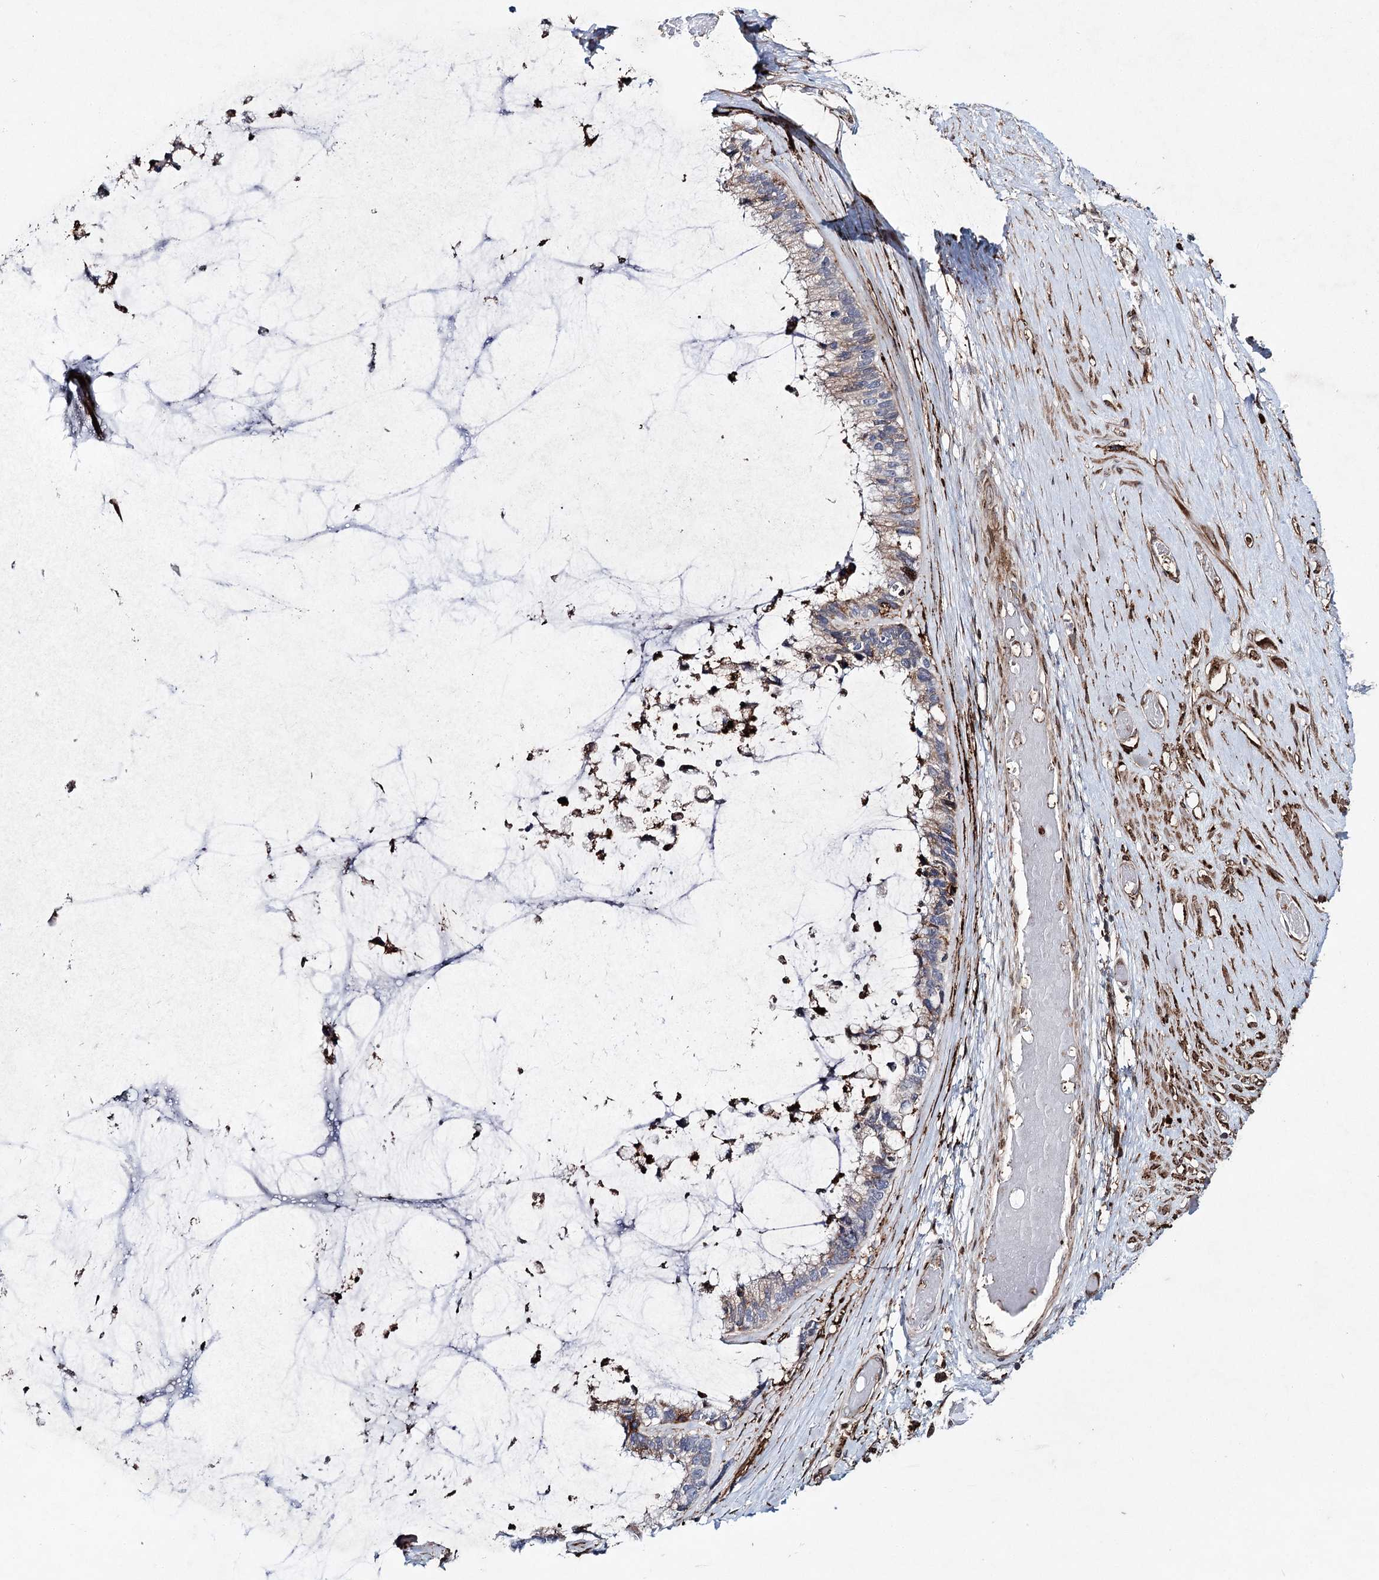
{"staining": {"intensity": "negative", "quantity": "none", "location": "none"}, "tissue": "ovarian cancer", "cell_type": "Tumor cells", "image_type": "cancer", "snomed": [{"axis": "morphology", "description": "Cystadenocarcinoma, mucinous, NOS"}, {"axis": "topography", "description": "Ovary"}], "caption": "IHC histopathology image of neoplastic tissue: ovarian cancer (mucinous cystadenocarcinoma) stained with DAB (3,3'-diaminobenzidine) shows no significant protein staining in tumor cells.", "gene": "DCUN1D4", "patient": {"sex": "female", "age": 39}}